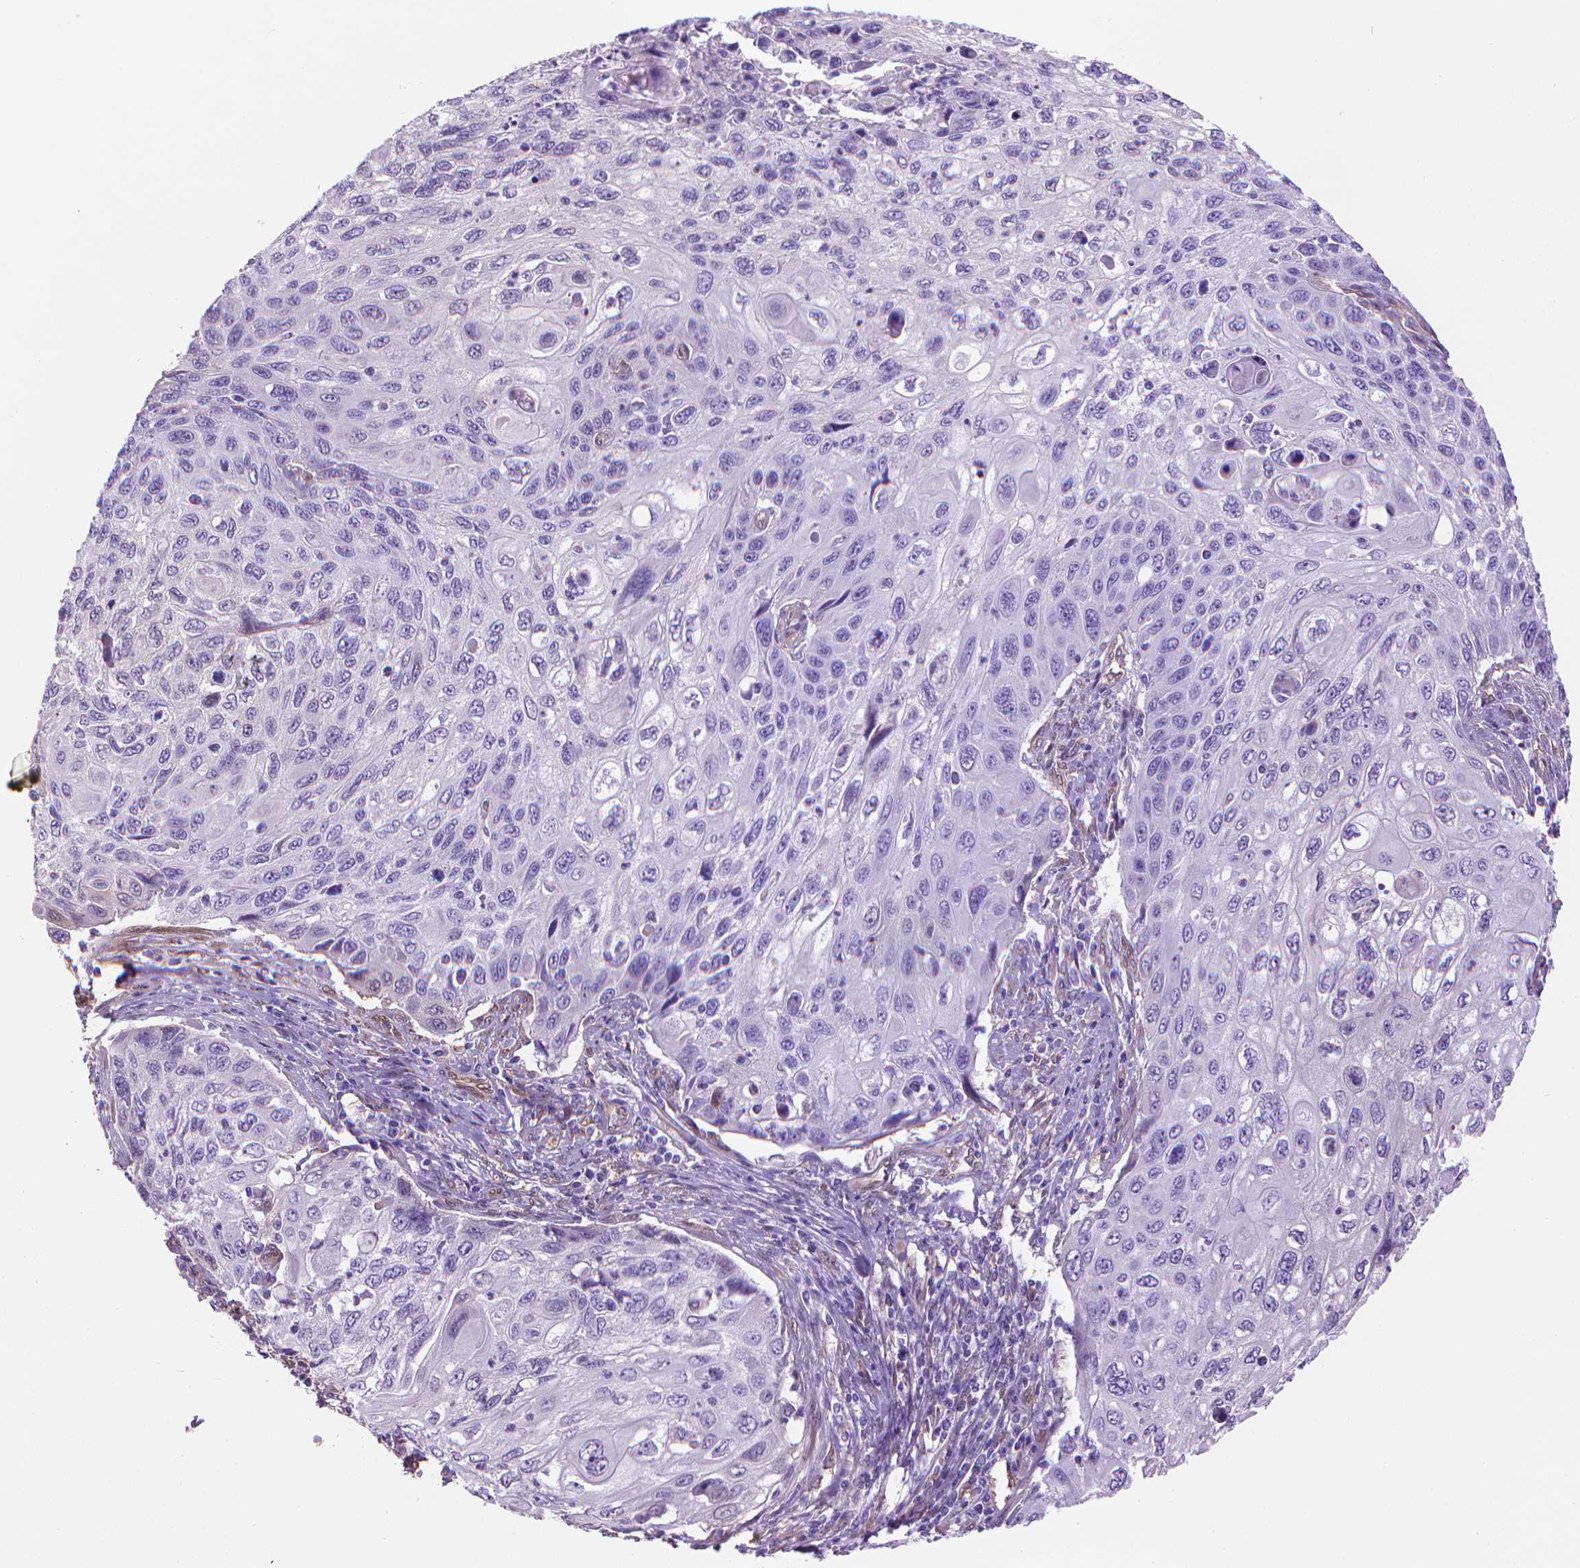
{"staining": {"intensity": "negative", "quantity": "none", "location": "none"}, "tissue": "cervical cancer", "cell_type": "Tumor cells", "image_type": "cancer", "snomed": [{"axis": "morphology", "description": "Squamous cell carcinoma, NOS"}, {"axis": "topography", "description": "Cervix"}], "caption": "Protein analysis of cervical cancer displays no significant staining in tumor cells.", "gene": "CLIC4", "patient": {"sex": "female", "age": 70}}